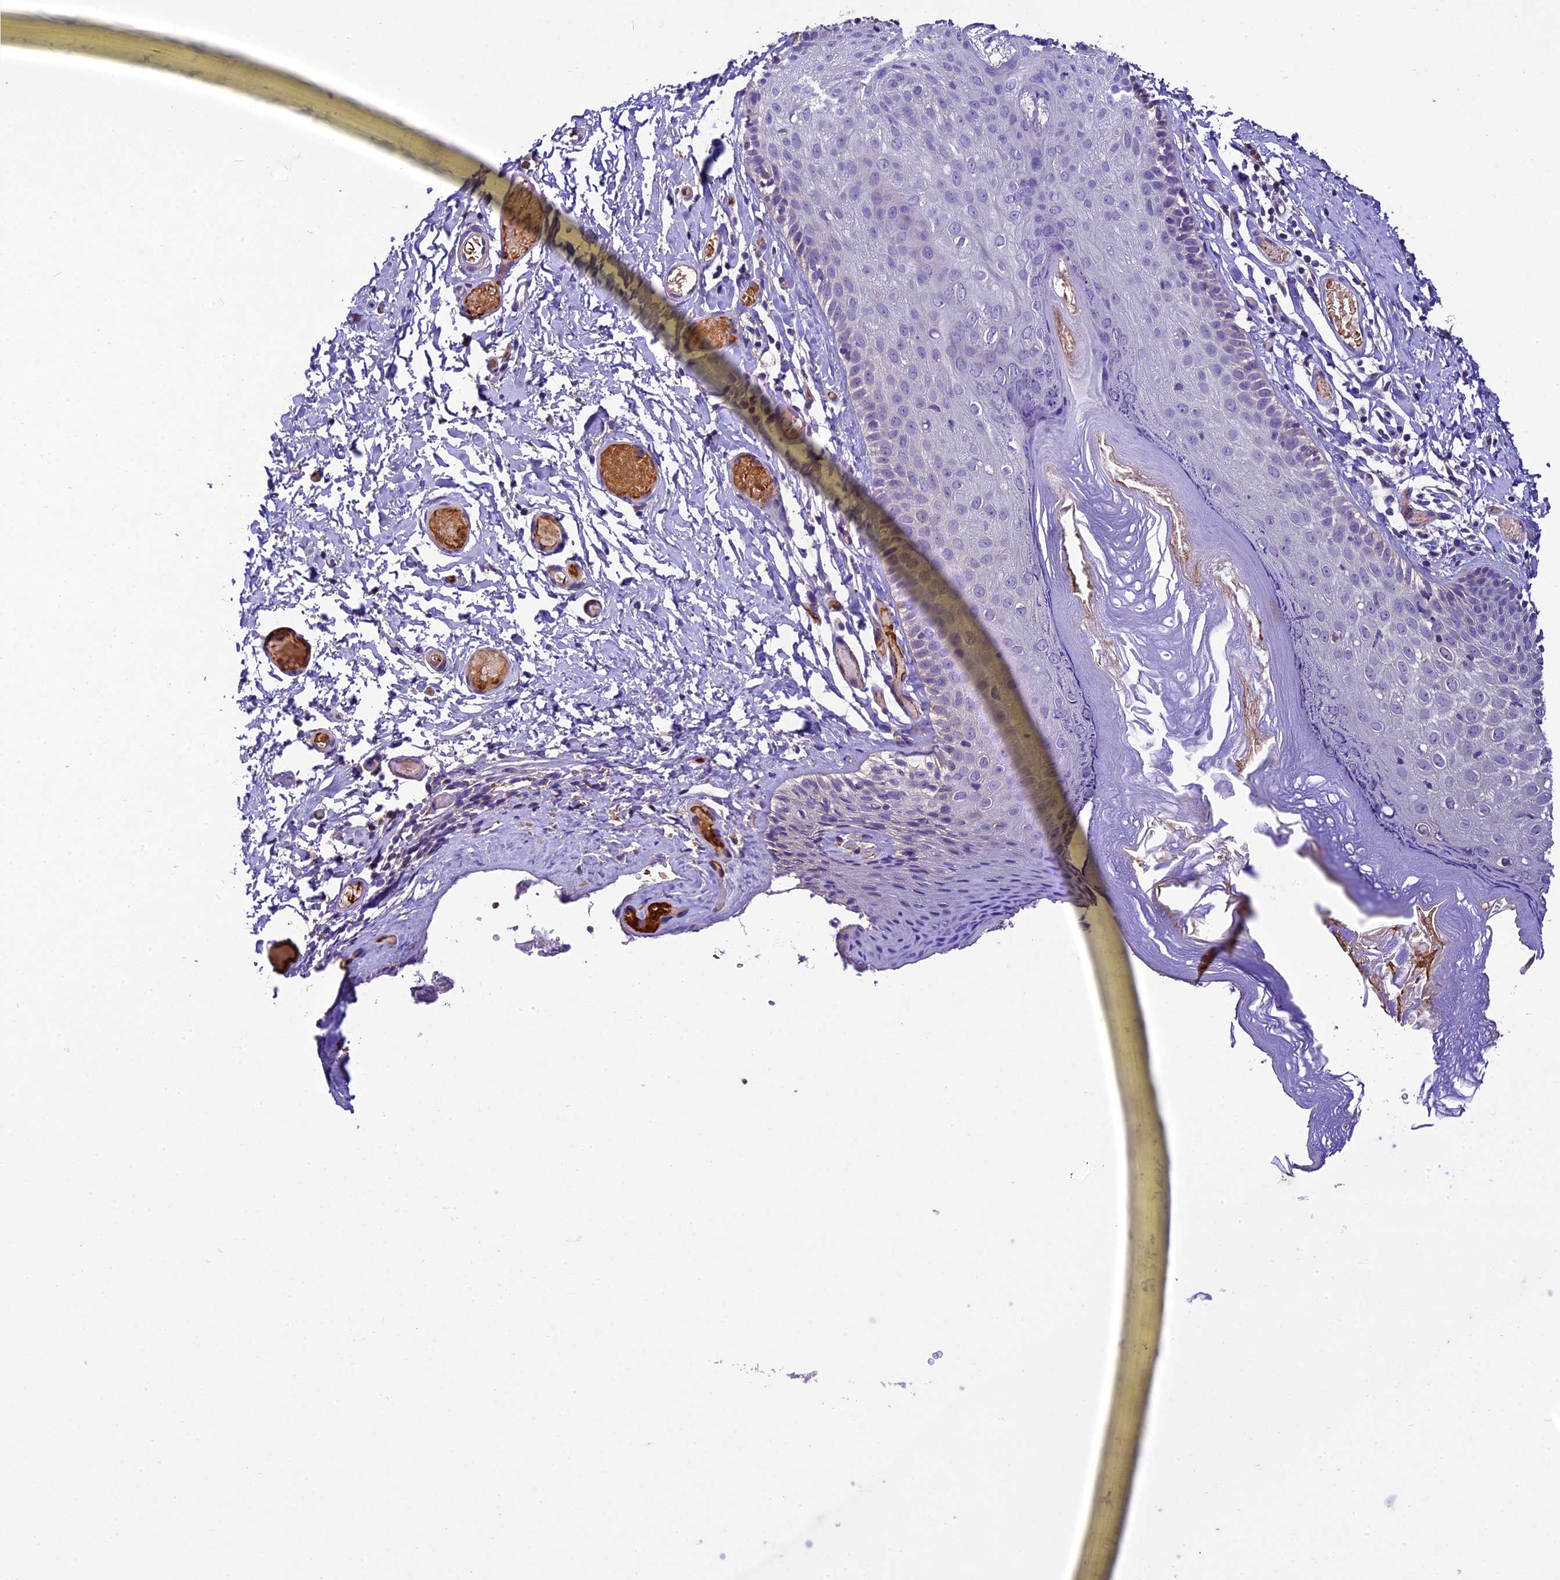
{"staining": {"intensity": "moderate", "quantity": "<25%", "location": "cytoplasmic/membranous"}, "tissue": "skin", "cell_type": "Epidermal cells", "image_type": "normal", "snomed": [{"axis": "morphology", "description": "Normal tissue, NOS"}, {"axis": "topography", "description": "Adipose tissue"}, {"axis": "topography", "description": "Vascular tissue"}, {"axis": "topography", "description": "Vulva"}, {"axis": "topography", "description": "Peripheral nerve tissue"}], "caption": "DAB (3,3'-diaminobenzidine) immunohistochemical staining of unremarkable human skin demonstrates moderate cytoplasmic/membranous protein staining in about <25% of epidermal cells.", "gene": "CILP2", "patient": {"sex": "female", "age": 86}}